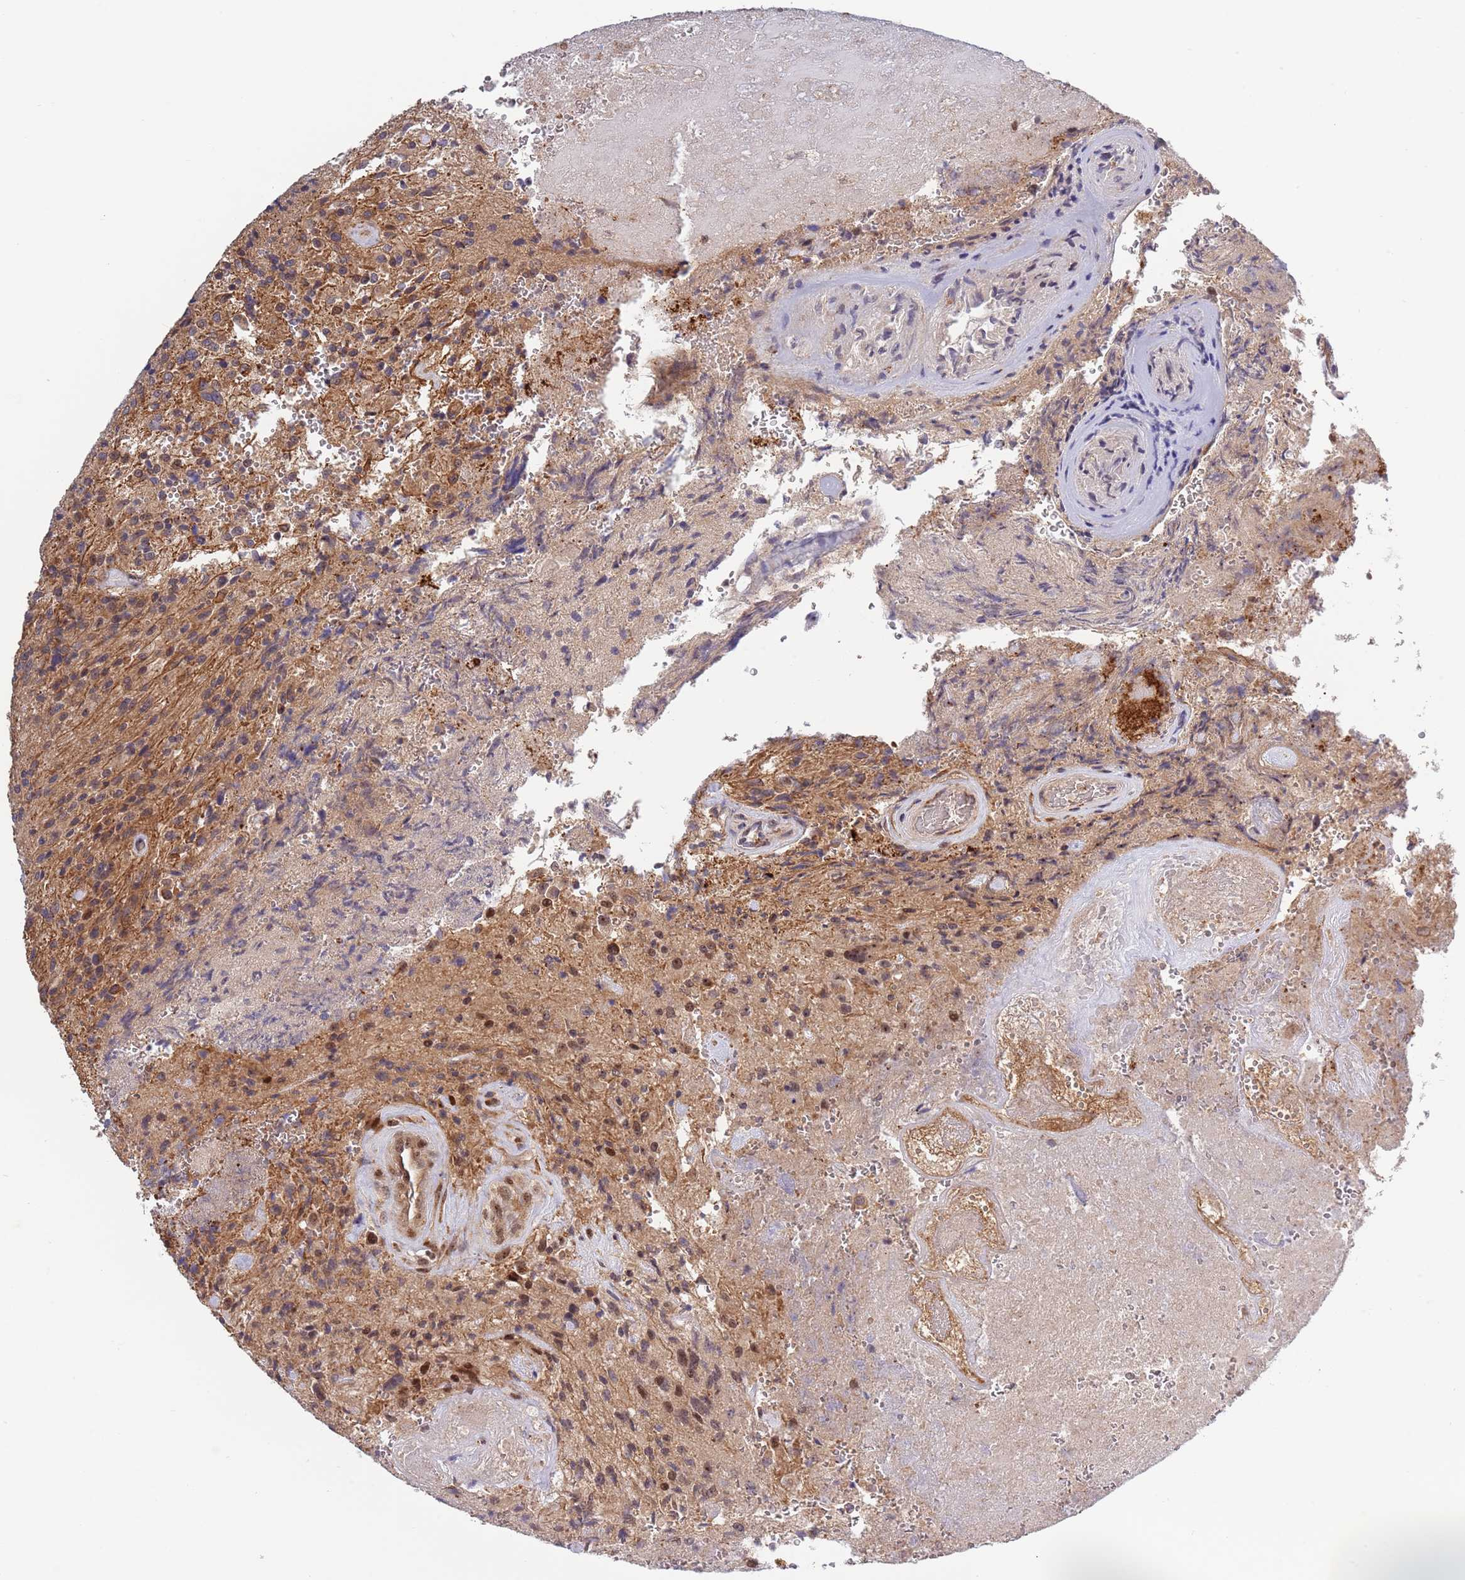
{"staining": {"intensity": "moderate", "quantity": "<25%", "location": "nuclear"}, "tissue": "glioma", "cell_type": "Tumor cells", "image_type": "cancer", "snomed": [{"axis": "morphology", "description": "Normal tissue, NOS"}, {"axis": "morphology", "description": "Glioma, malignant, High grade"}, {"axis": "topography", "description": "Cerebral cortex"}], "caption": "IHC micrograph of human malignant glioma (high-grade) stained for a protein (brown), which reveals low levels of moderate nuclear expression in about <25% of tumor cells.", "gene": "TBX10", "patient": {"sex": "male", "age": 56}}